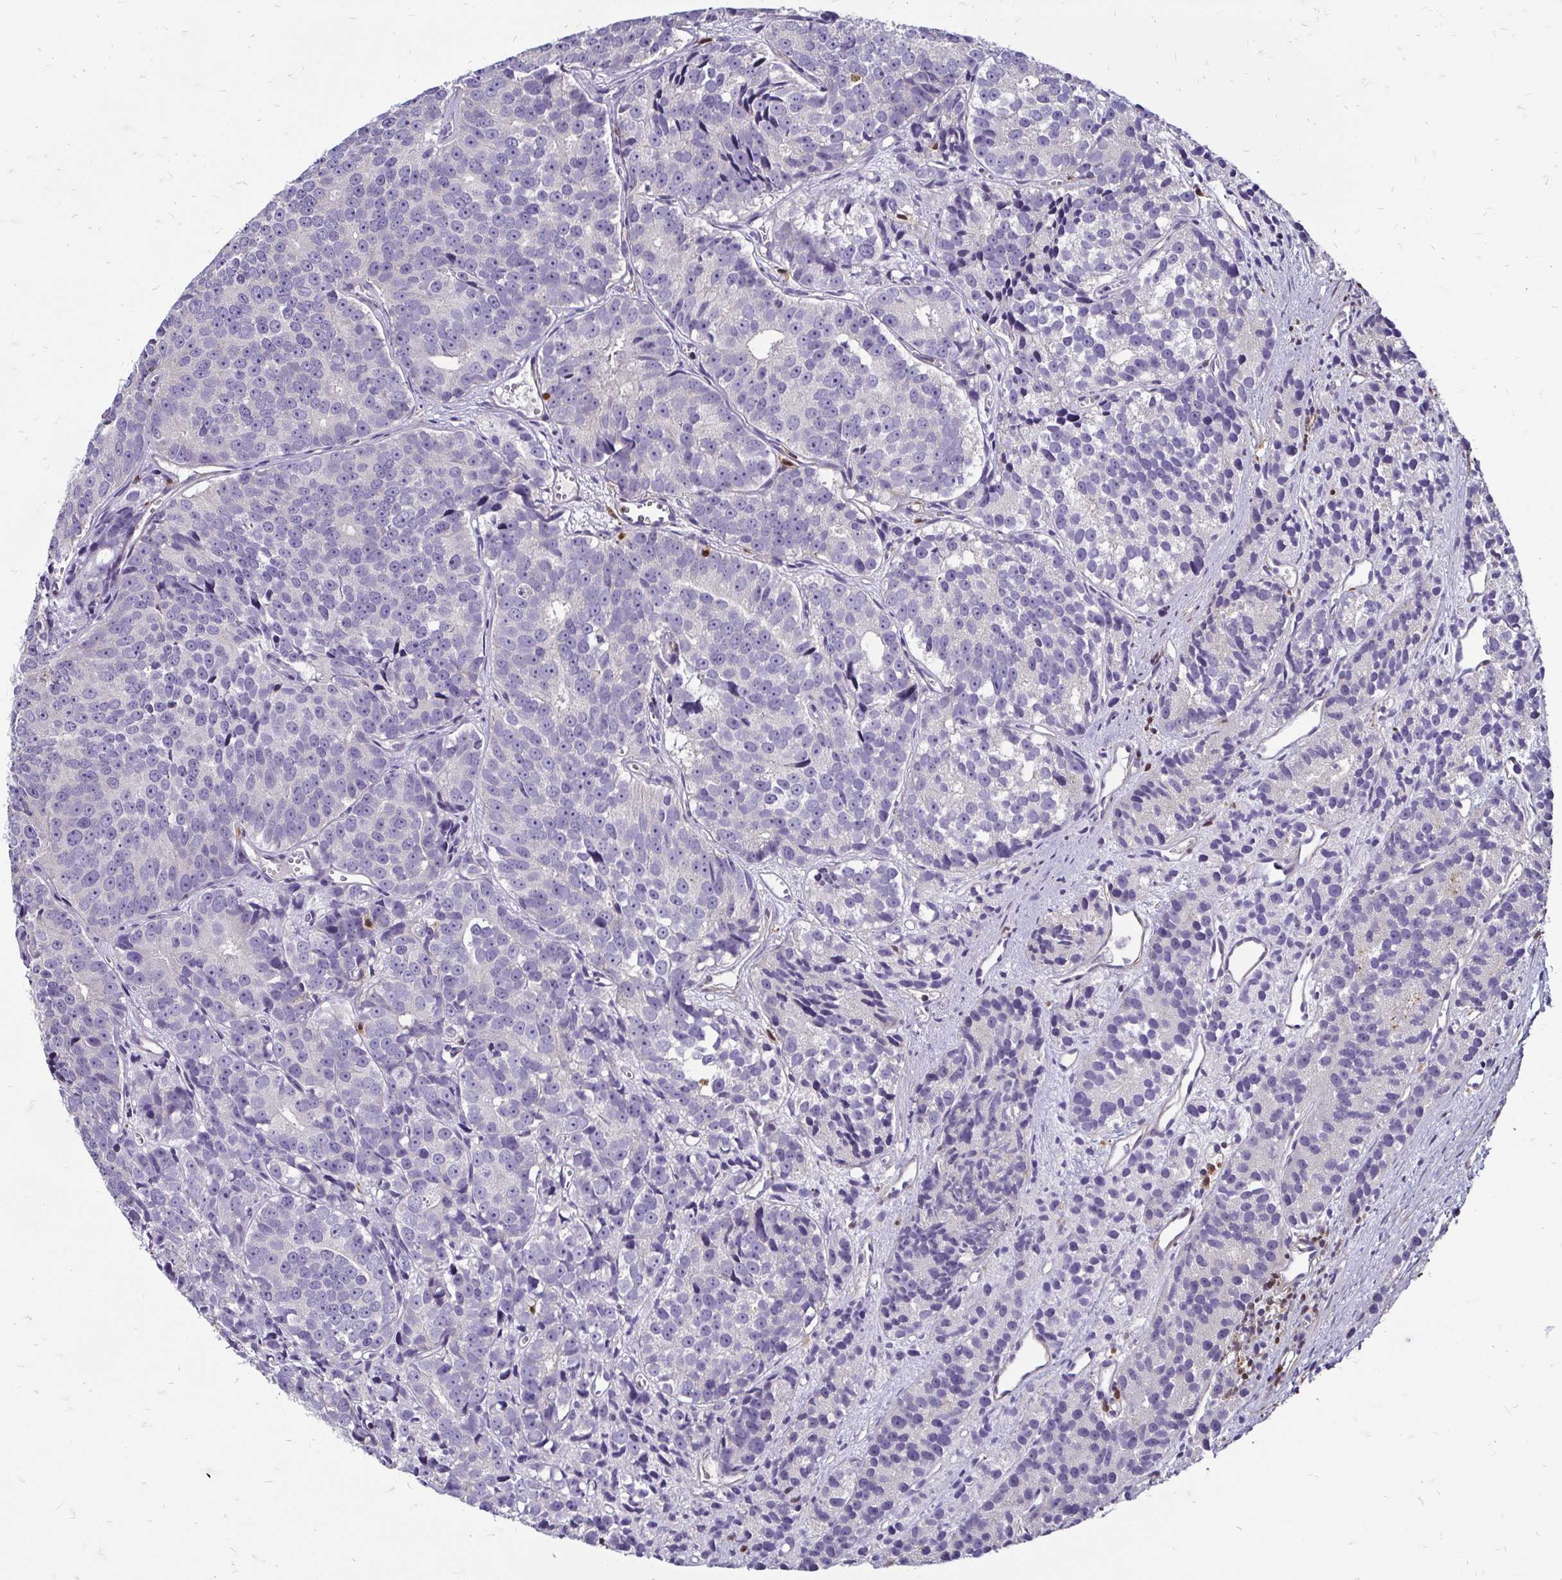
{"staining": {"intensity": "negative", "quantity": "none", "location": "none"}, "tissue": "prostate cancer", "cell_type": "Tumor cells", "image_type": "cancer", "snomed": [{"axis": "morphology", "description": "Adenocarcinoma, High grade"}, {"axis": "topography", "description": "Prostate"}], "caption": "Tumor cells are negative for brown protein staining in prostate high-grade adenocarcinoma.", "gene": "ZFP1", "patient": {"sex": "male", "age": 77}}